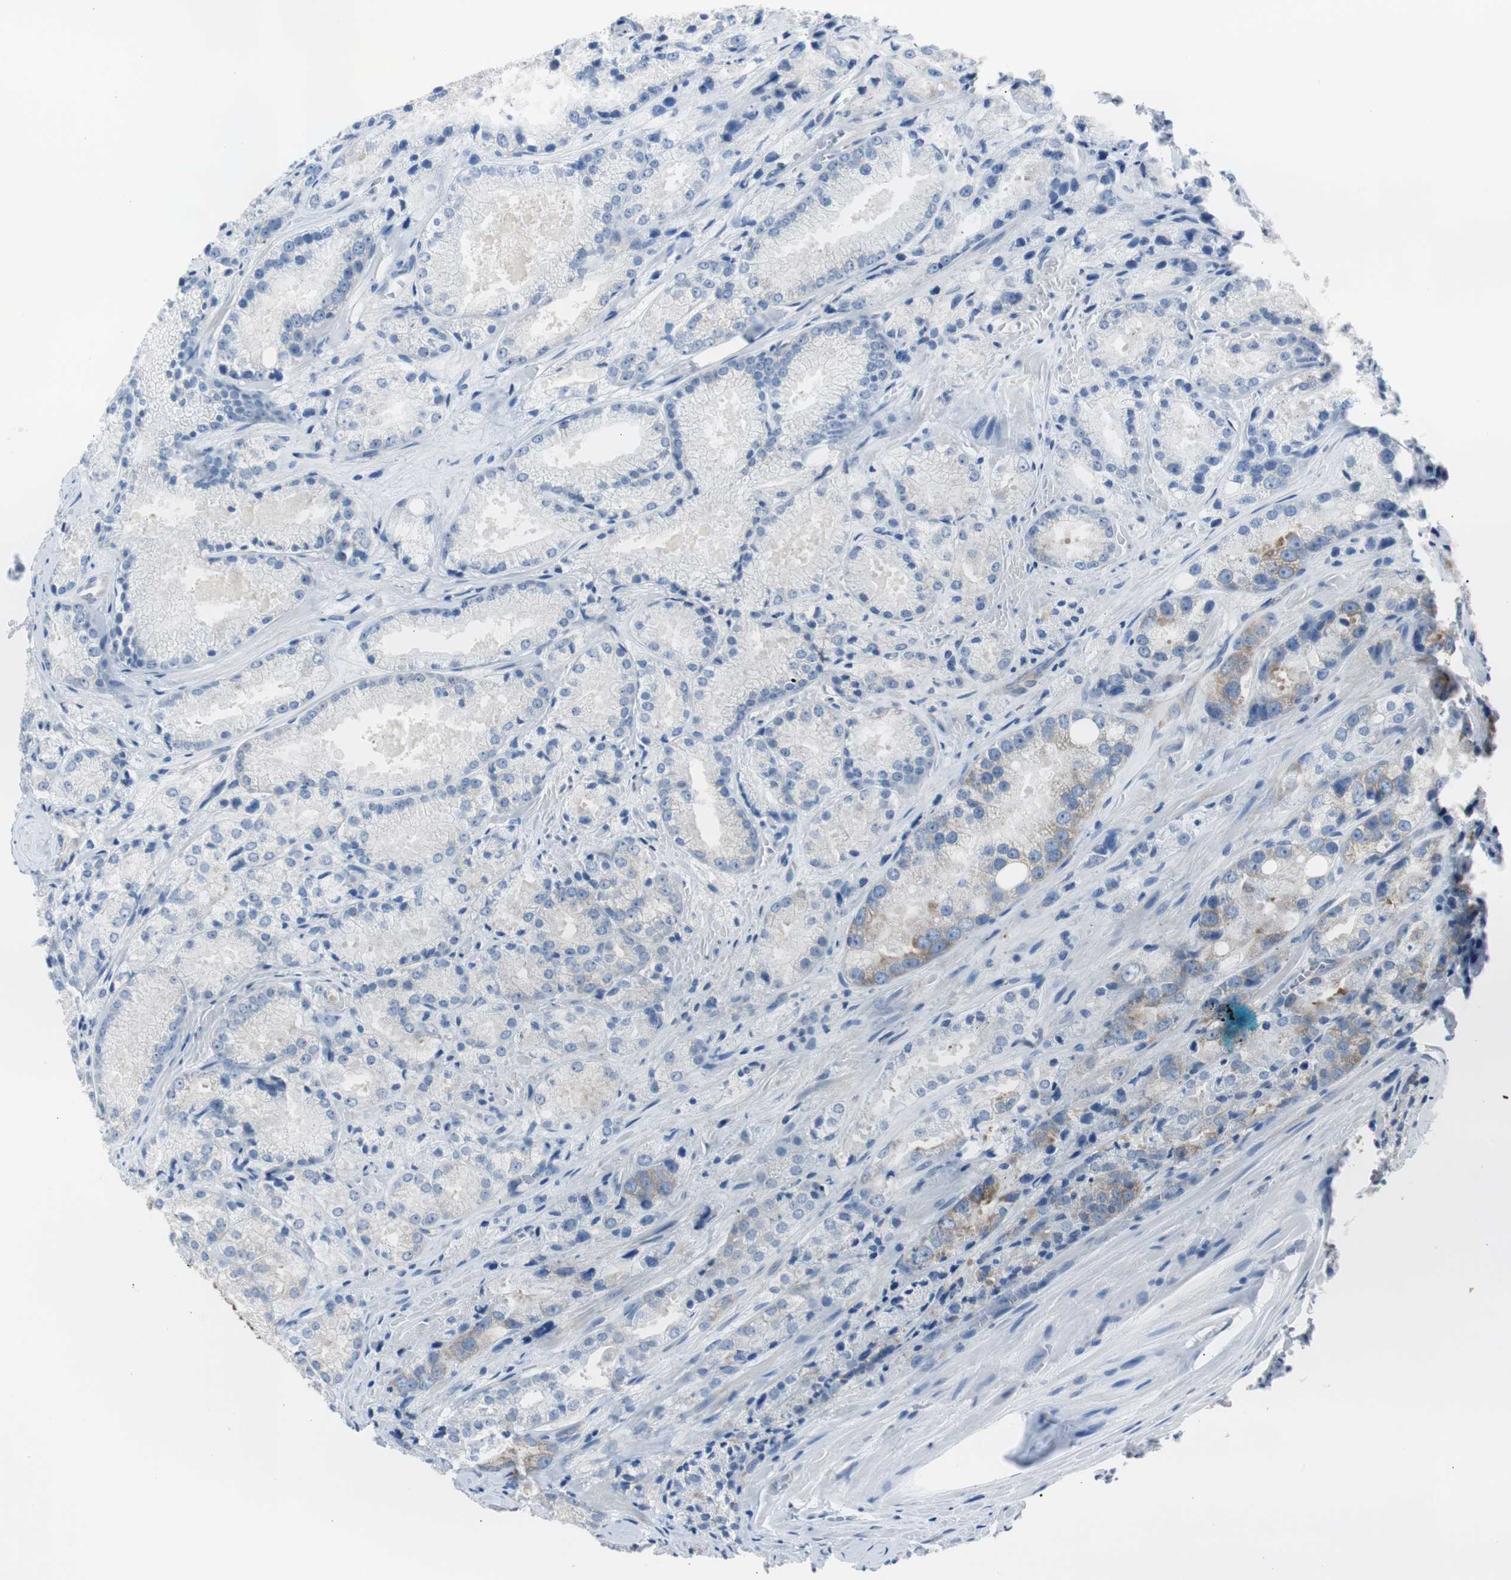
{"staining": {"intensity": "negative", "quantity": "none", "location": "none"}, "tissue": "prostate cancer", "cell_type": "Tumor cells", "image_type": "cancer", "snomed": [{"axis": "morphology", "description": "Adenocarcinoma, Low grade"}, {"axis": "topography", "description": "Prostate"}], "caption": "Tumor cells show no significant protein staining in prostate cancer (low-grade adenocarcinoma).", "gene": "RPS12", "patient": {"sex": "male", "age": 64}}